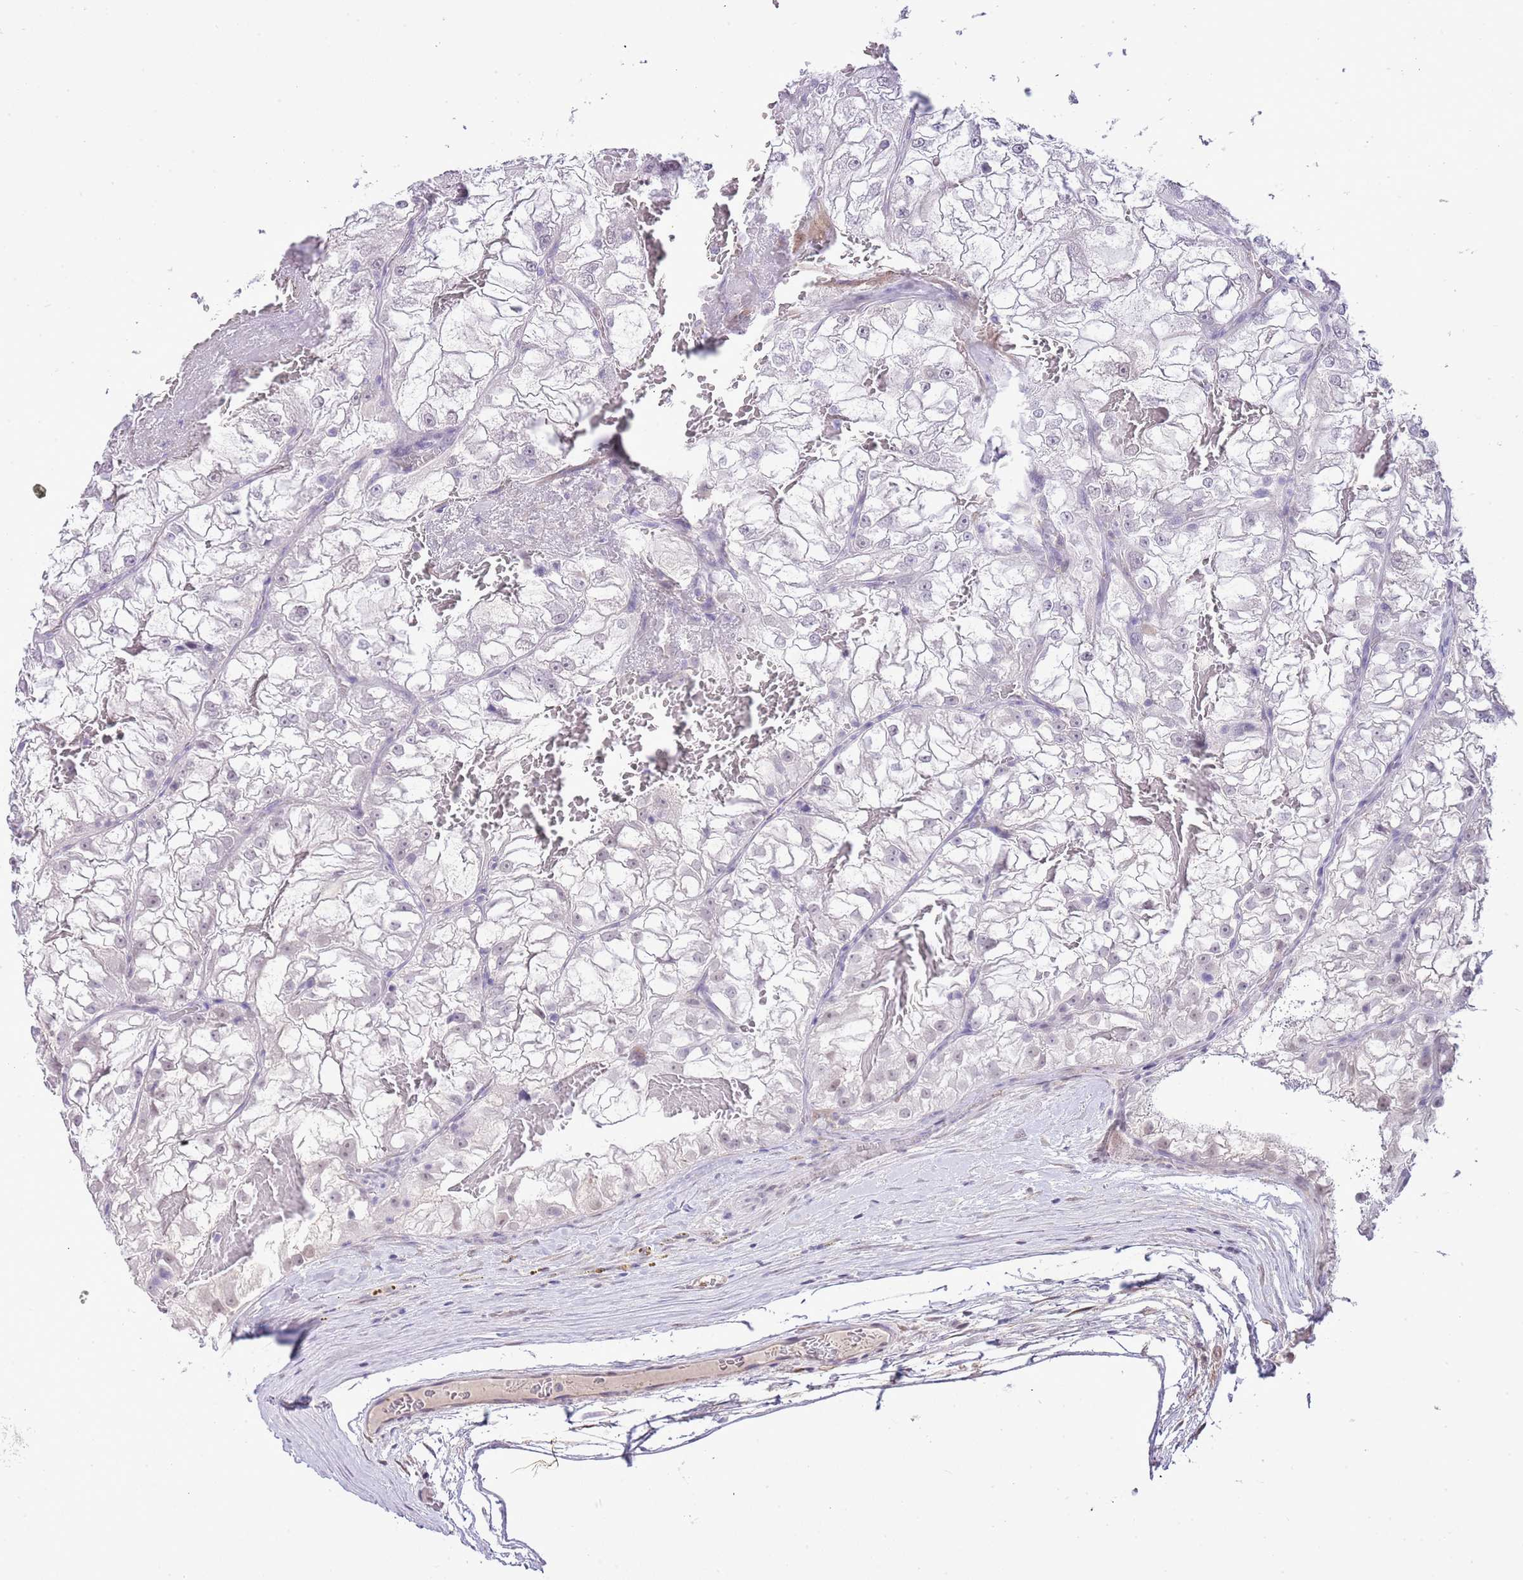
{"staining": {"intensity": "negative", "quantity": "none", "location": "none"}, "tissue": "renal cancer", "cell_type": "Tumor cells", "image_type": "cancer", "snomed": [{"axis": "morphology", "description": "Adenocarcinoma, NOS"}, {"axis": "topography", "description": "Kidney"}], "caption": "High magnification brightfield microscopy of renal cancer (adenocarcinoma) stained with DAB (3,3'-diaminobenzidine) (brown) and counterstained with hematoxylin (blue): tumor cells show no significant positivity.", "gene": "MIDN", "patient": {"sex": "female", "age": 72}}